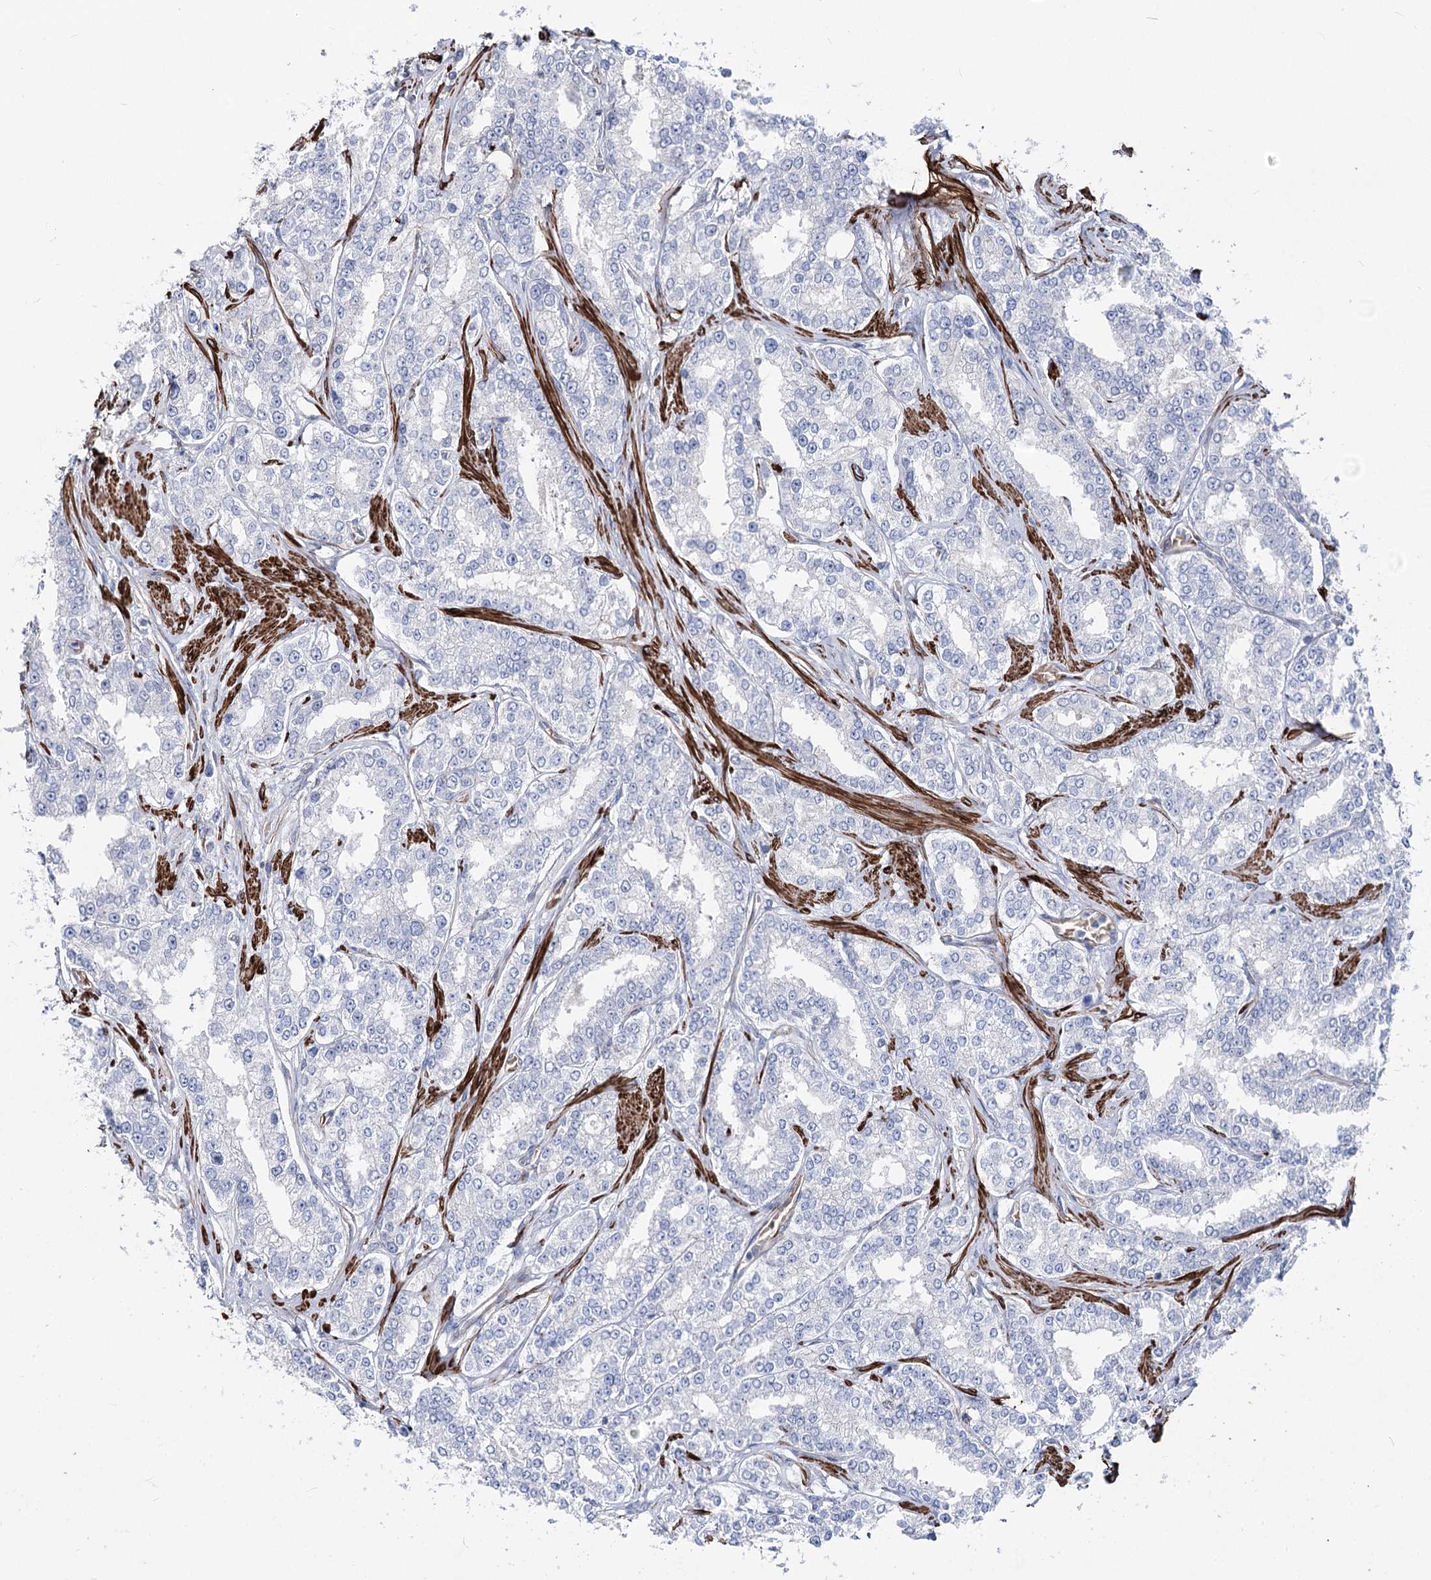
{"staining": {"intensity": "negative", "quantity": "none", "location": "none"}, "tissue": "prostate cancer", "cell_type": "Tumor cells", "image_type": "cancer", "snomed": [{"axis": "morphology", "description": "Normal tissue, NOS"}, {"axis": "morphology", "description": "Adenocarcinoma, High grade"}, {"axis": "topography", "description": "Prostate"}], "caption": "Immunohistochemistry photomicrograph of prostate cancer (adenocarcinoma (high-grade)) stained for a protein (brown), which exhibits no staining in tumor cells.", "gene": "ARHGAP20", "patient": {"sex": "male", "age": 83}}